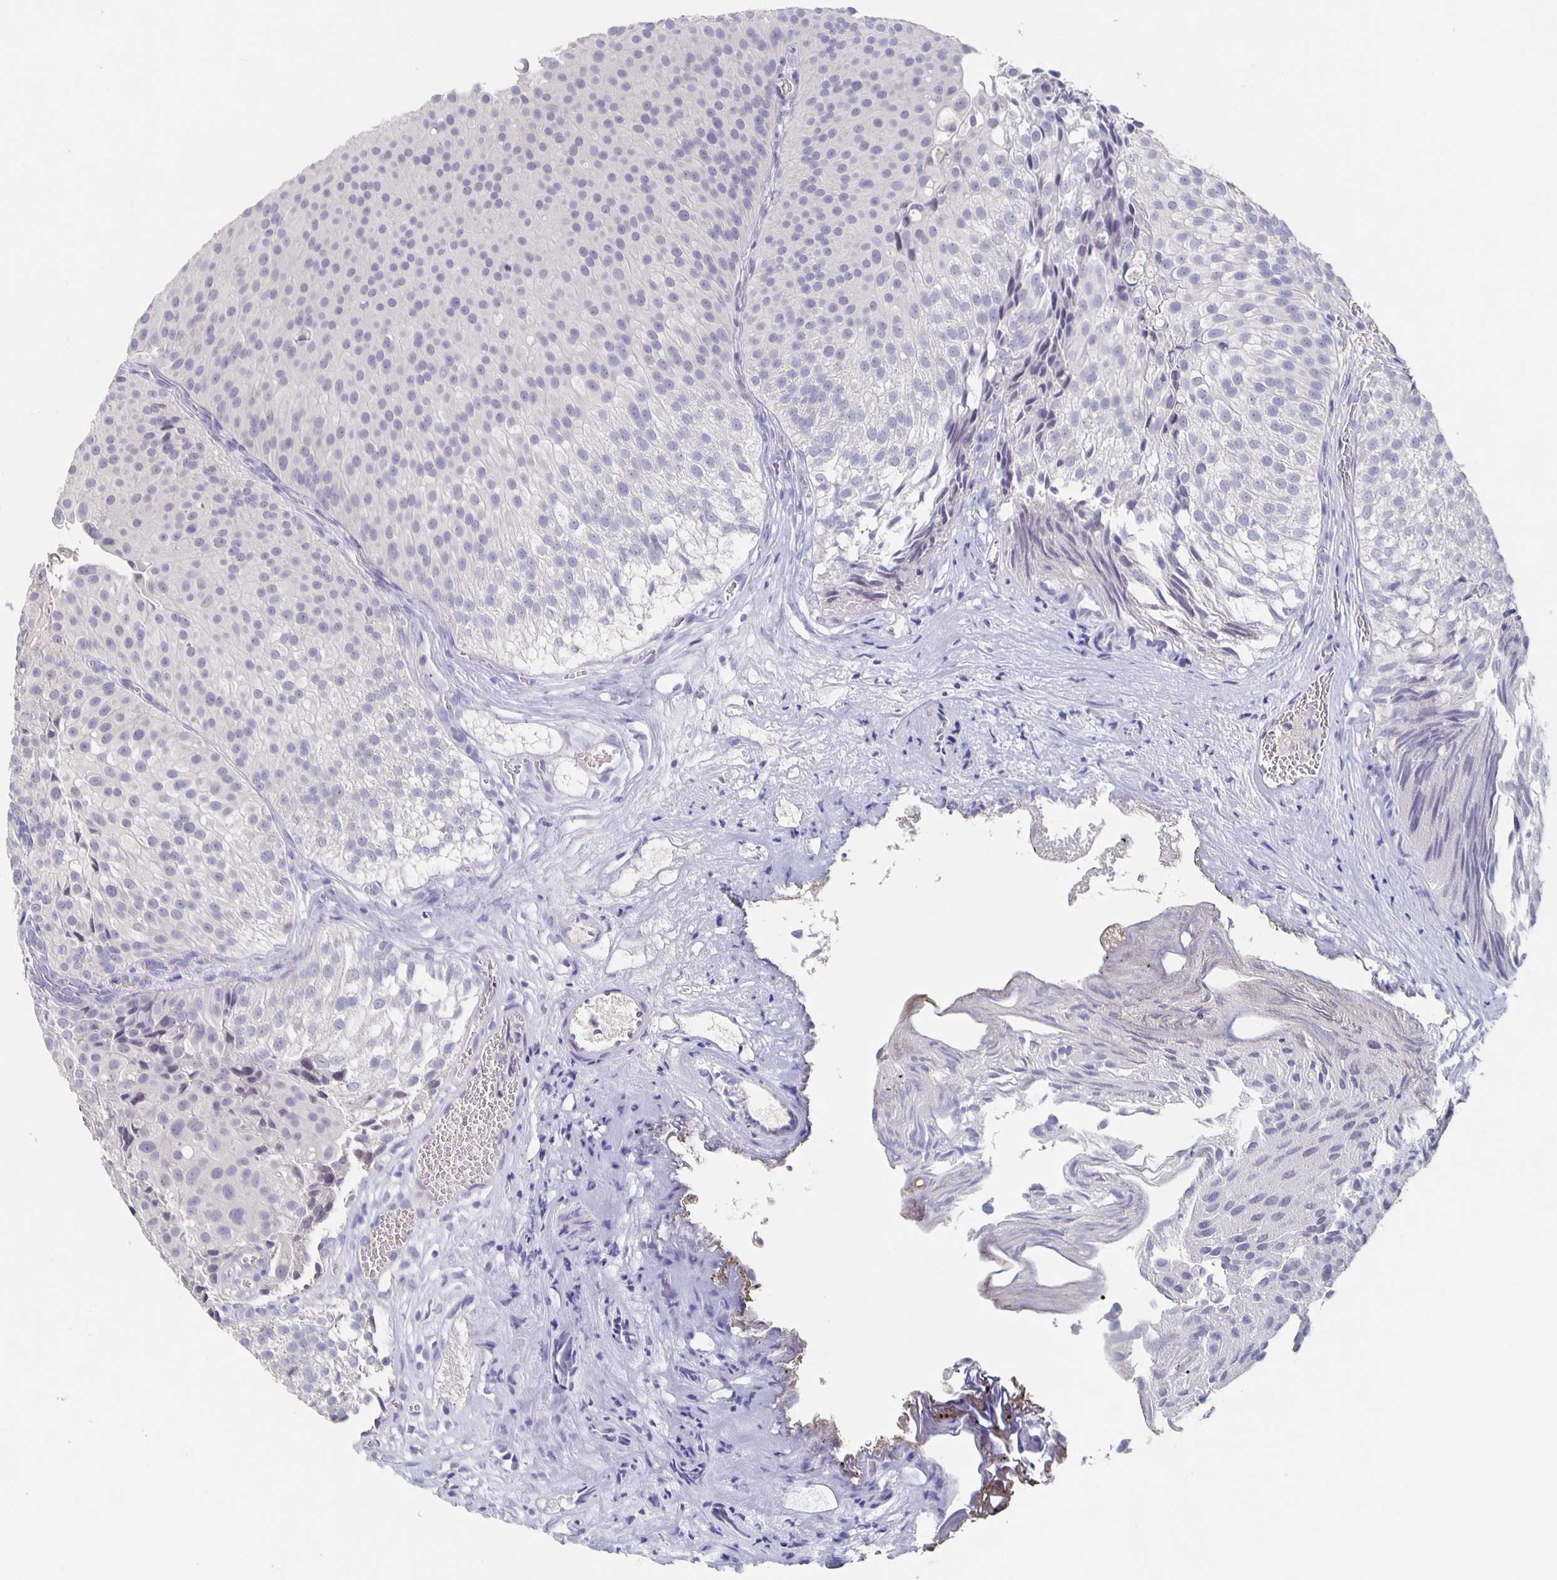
{"staining": {"intensity": "negative", "quantity": "none", "location": "none"}, "tissue": "urothelial cancer", "cell_type": "Tumor cells", "image_type": "cancer", "snomed": [{"axis": "morphology", "description": "Urothelial carcinoma, Low grade"}, {"axis": "topography", "description": "Urinary bladder"}], "caption": "Urothelial carcinoma (low-grade) stained for a protein using immunohistochemistry (IHC) exhibits no staining tumor cells.", "gene": "CACNA2D2", "patient": {"sex": "male", "age": 80}}